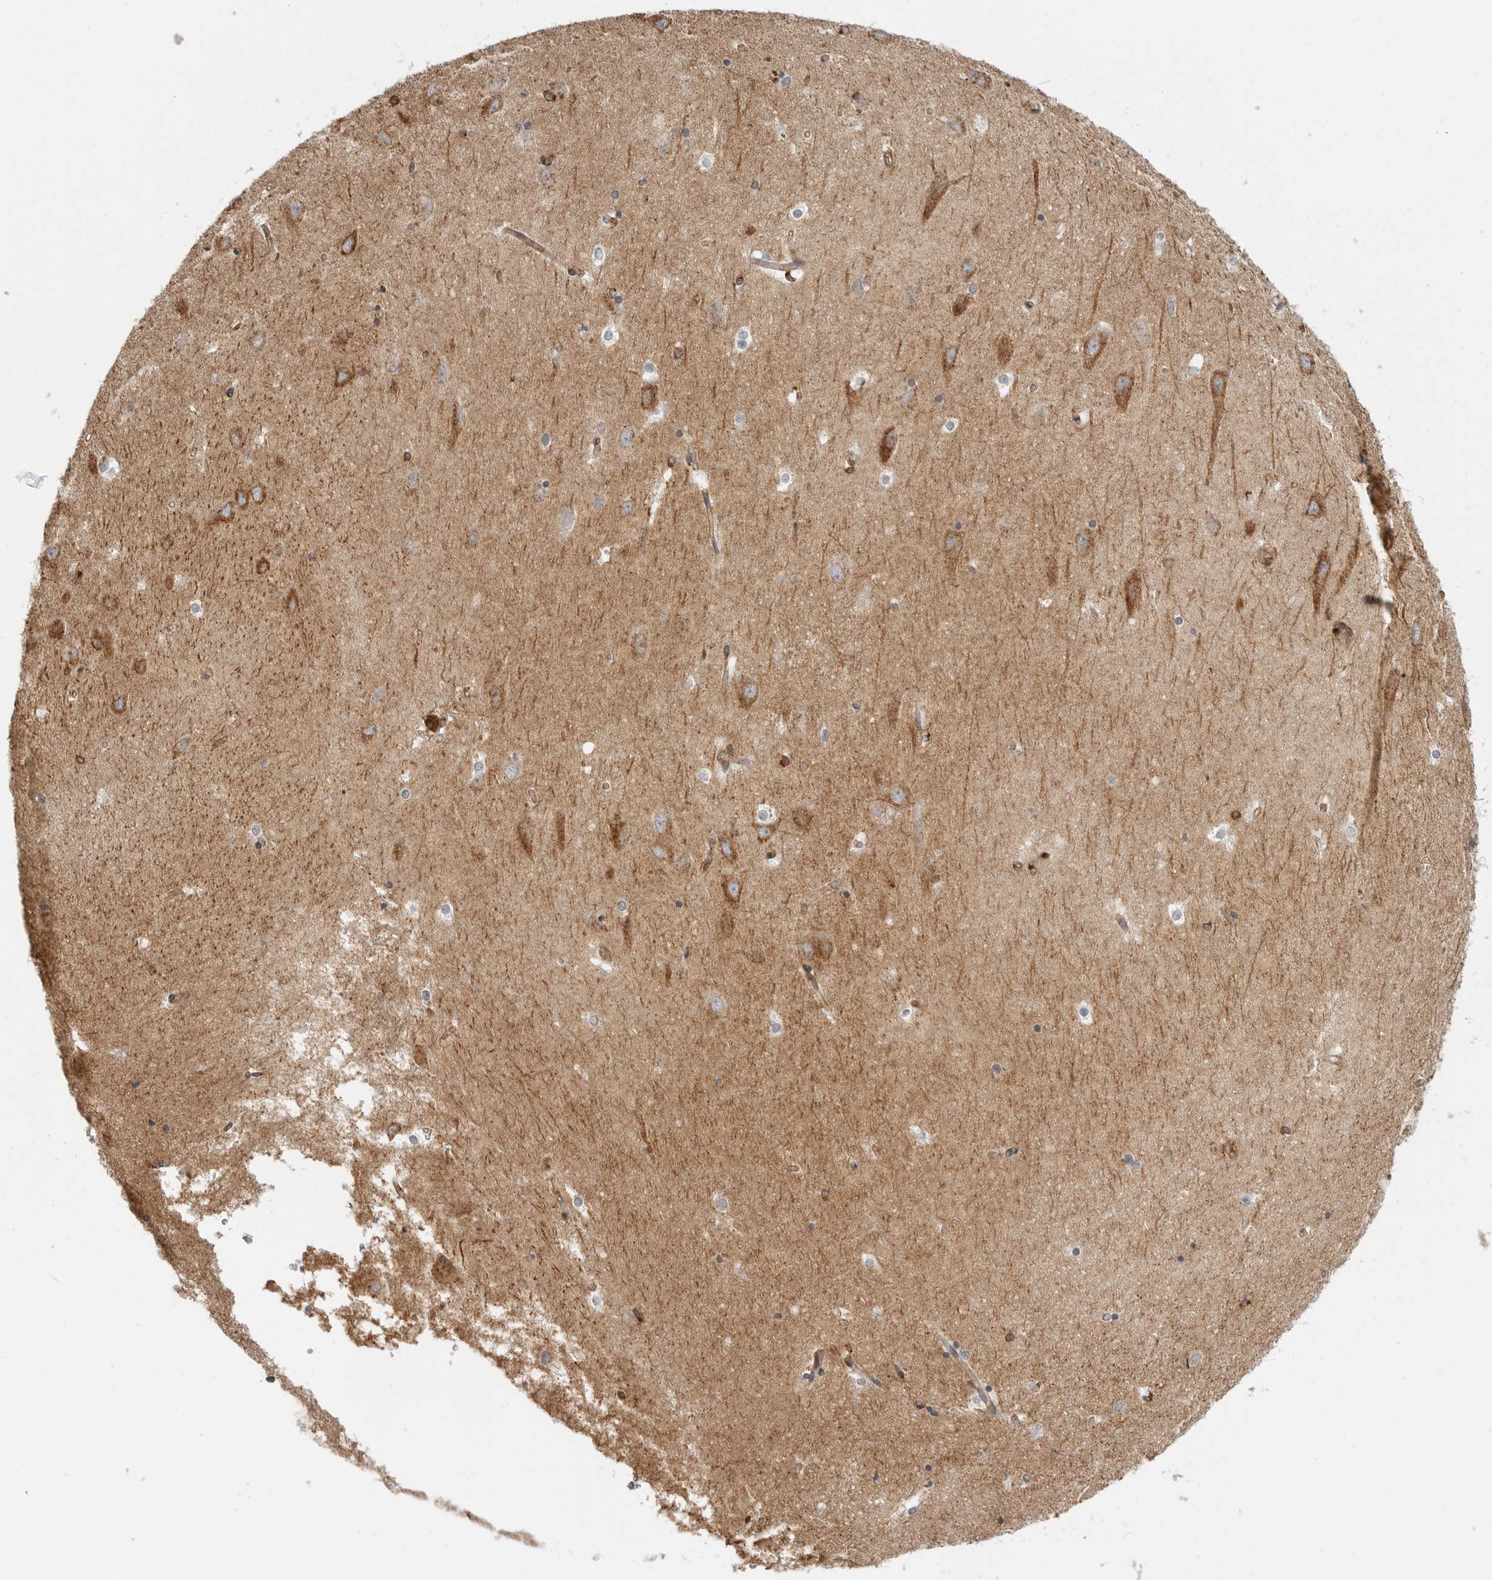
{"staining": {"intensity": "negative", "quantity": "none", "location": "none"}, "tissue": "hippocampus", "cell_type": "Glial cells", "image_type": "normal", "snomed": [{"axis": "morphology", "description": "Normal tissue, NOS"}, {"axis": "topography", "description": "Hippocampus"}], "caption": "Immunohistochemical staining of normal hippocampus shows no significant staining in glial cells. (Stains: DAB (3,3'-diaminobenzidine) immunohistochemistry (IHC) with hematoxylin counter stain, Microscopy: brightfield microscopy at high magnification).", "gene": "ANXA11", "patient": {"sex": "male", "age": 45}}